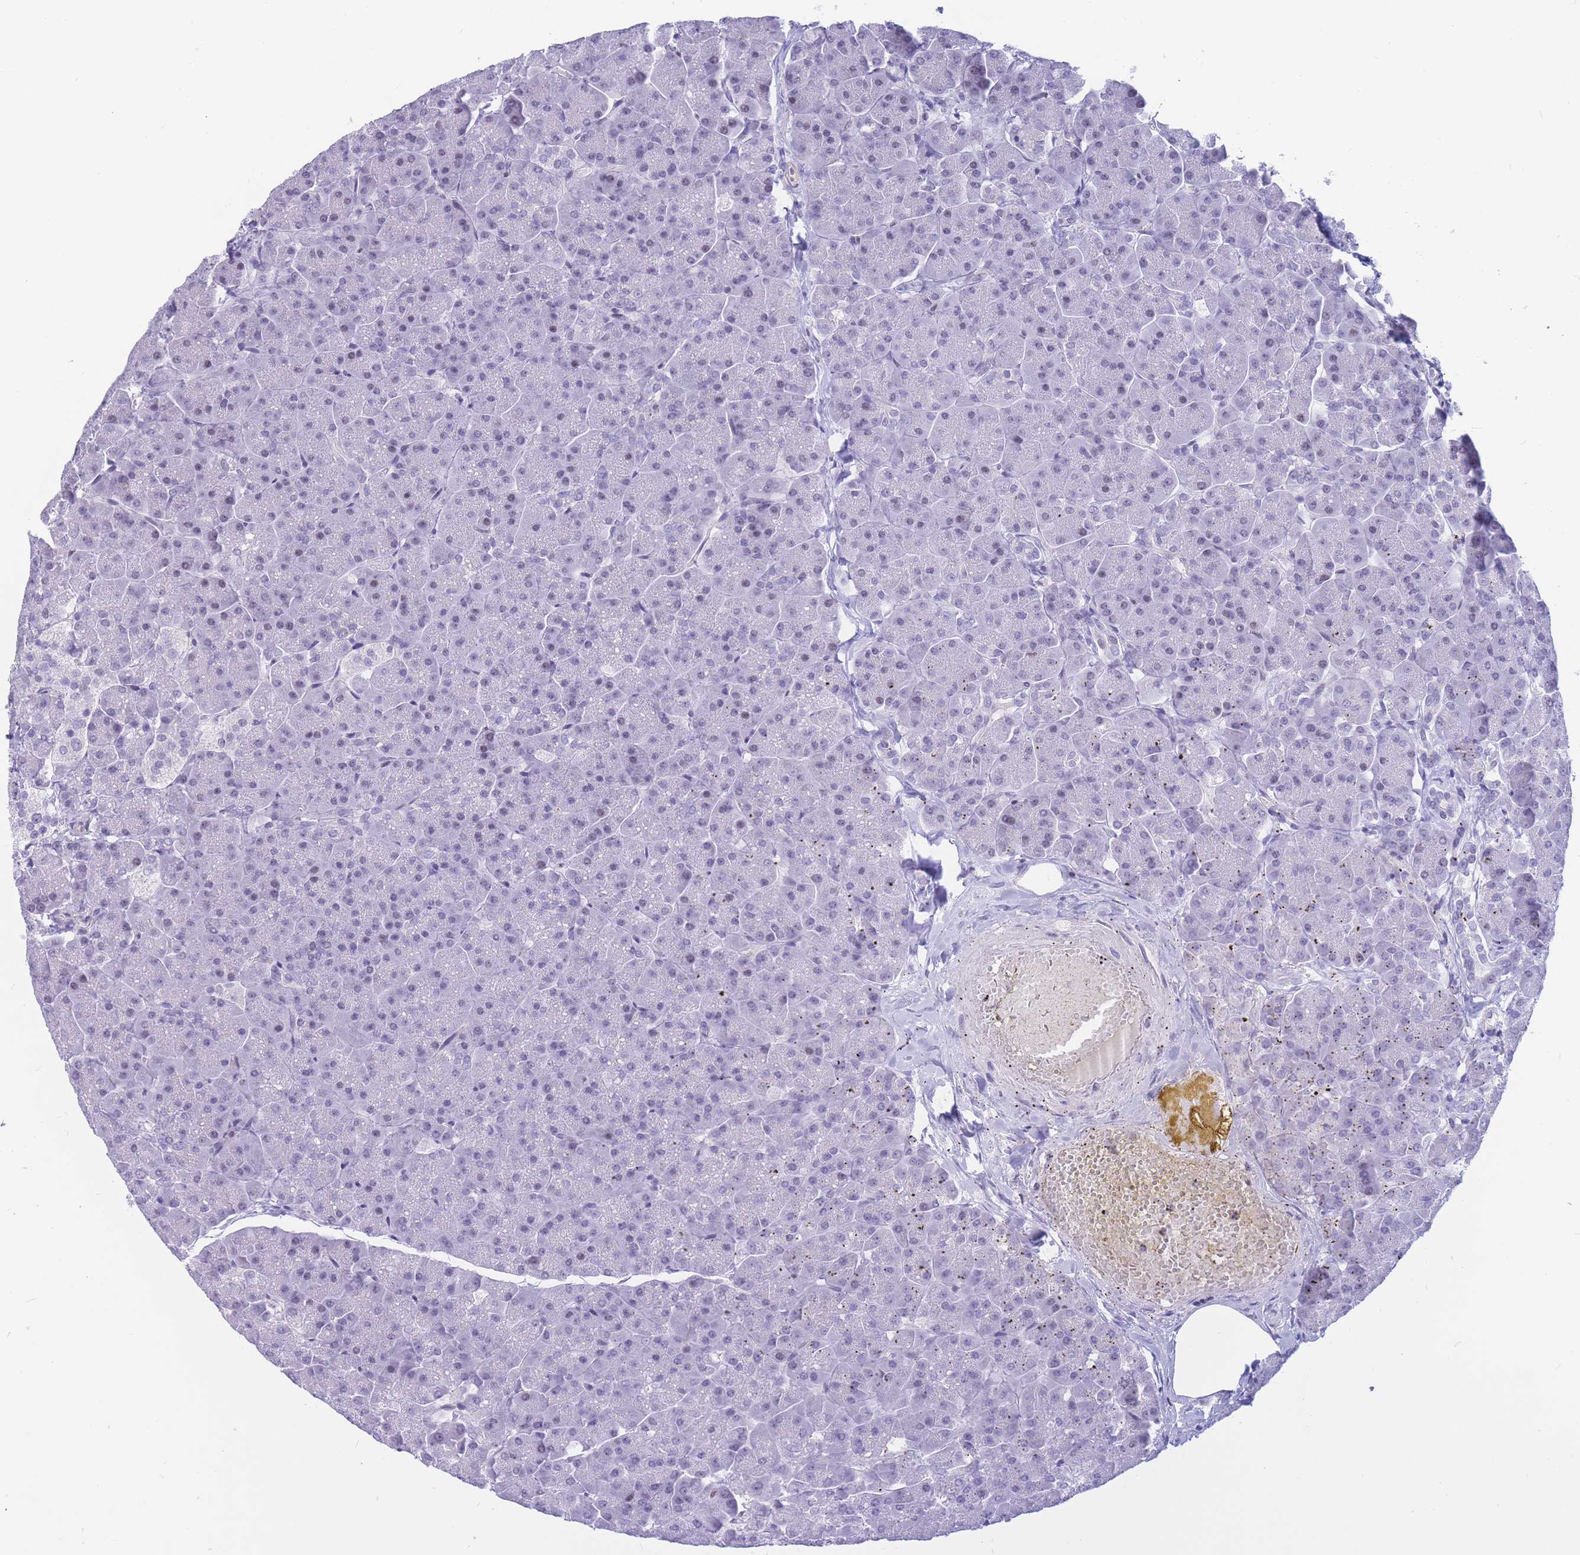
{"staining": {"intensity": "negative", "quantity": "none", "location": "none"}, "tissue": "pancreas", "cell_type": "Exocrine glandular cells", "image_type": "normal", "snomed": [{"axis": "morphology", "description": "Normal tissue, NOS"}, {"axis": "topography", "description": "Pancreas"}, {"axis": "topography", "description": "Peripheral nerve tissue"}], "caption": "The photomicrograph shows no significant positivity in exocrine glandular cells of pancreas. (Immunohistochemistry (ihc), brightfield microscopy, high magnification).", "gene": "NASP", "patient": {"sex": "male", "age": 54}}